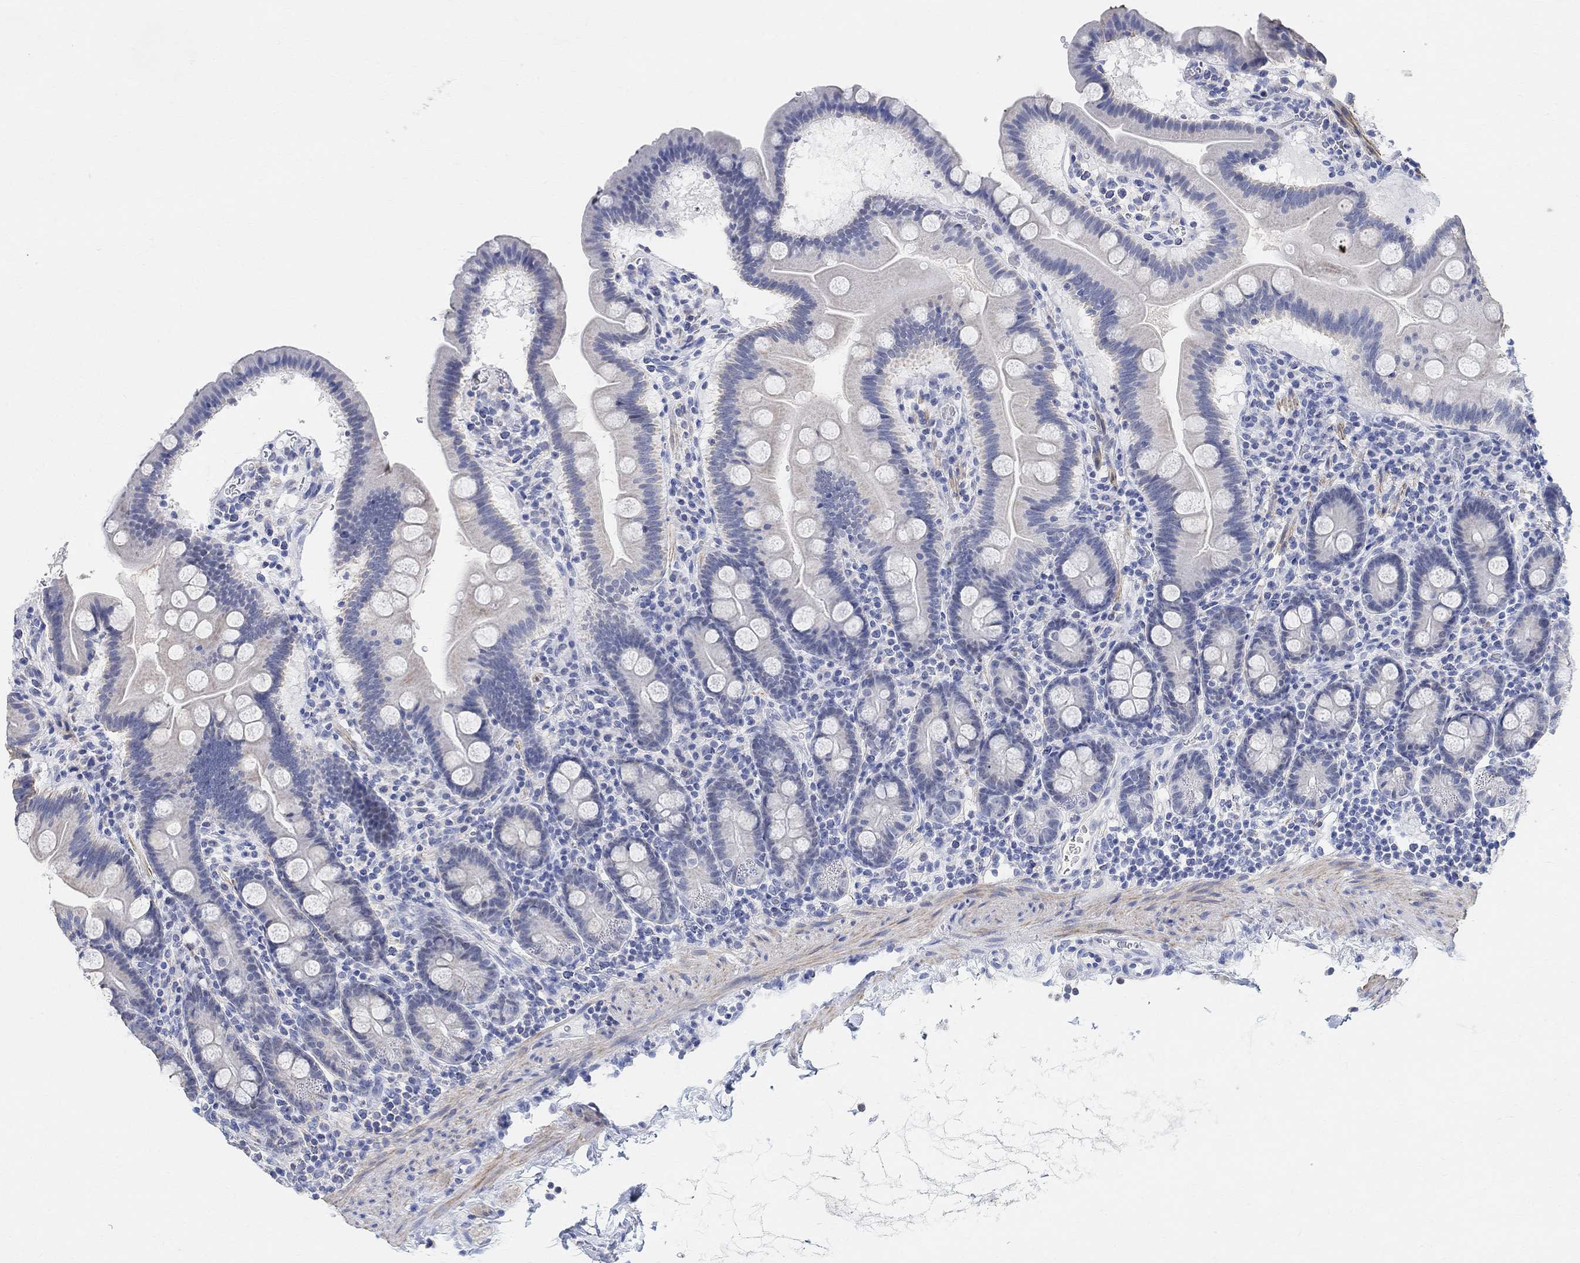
{"staining": {"intensity": "negative", "quantity": "none", "location": "none"}, "tissue": "duodenum", "cell_type": "Glandular cells", "image_type": "normal", "snomed": [{"axis": "morphology", "description": "Normal tissue, NOS"}, {"axis": "topography", "description": "Duodenum"}], "caption": "An immunohistochemistry (IHC) photomicrograph of benign duodenum is shown. There is no staining in glandular cells of duodenum. The staining was performed using DAB (3,3'-diaminobenzidine) to visualize the protein expression in brown, while the nuclei were stained in blue with hematoxylin (Magnification: 20x).", "gene": "SYT12", "patient": {"sex": "male", "age": 59}}